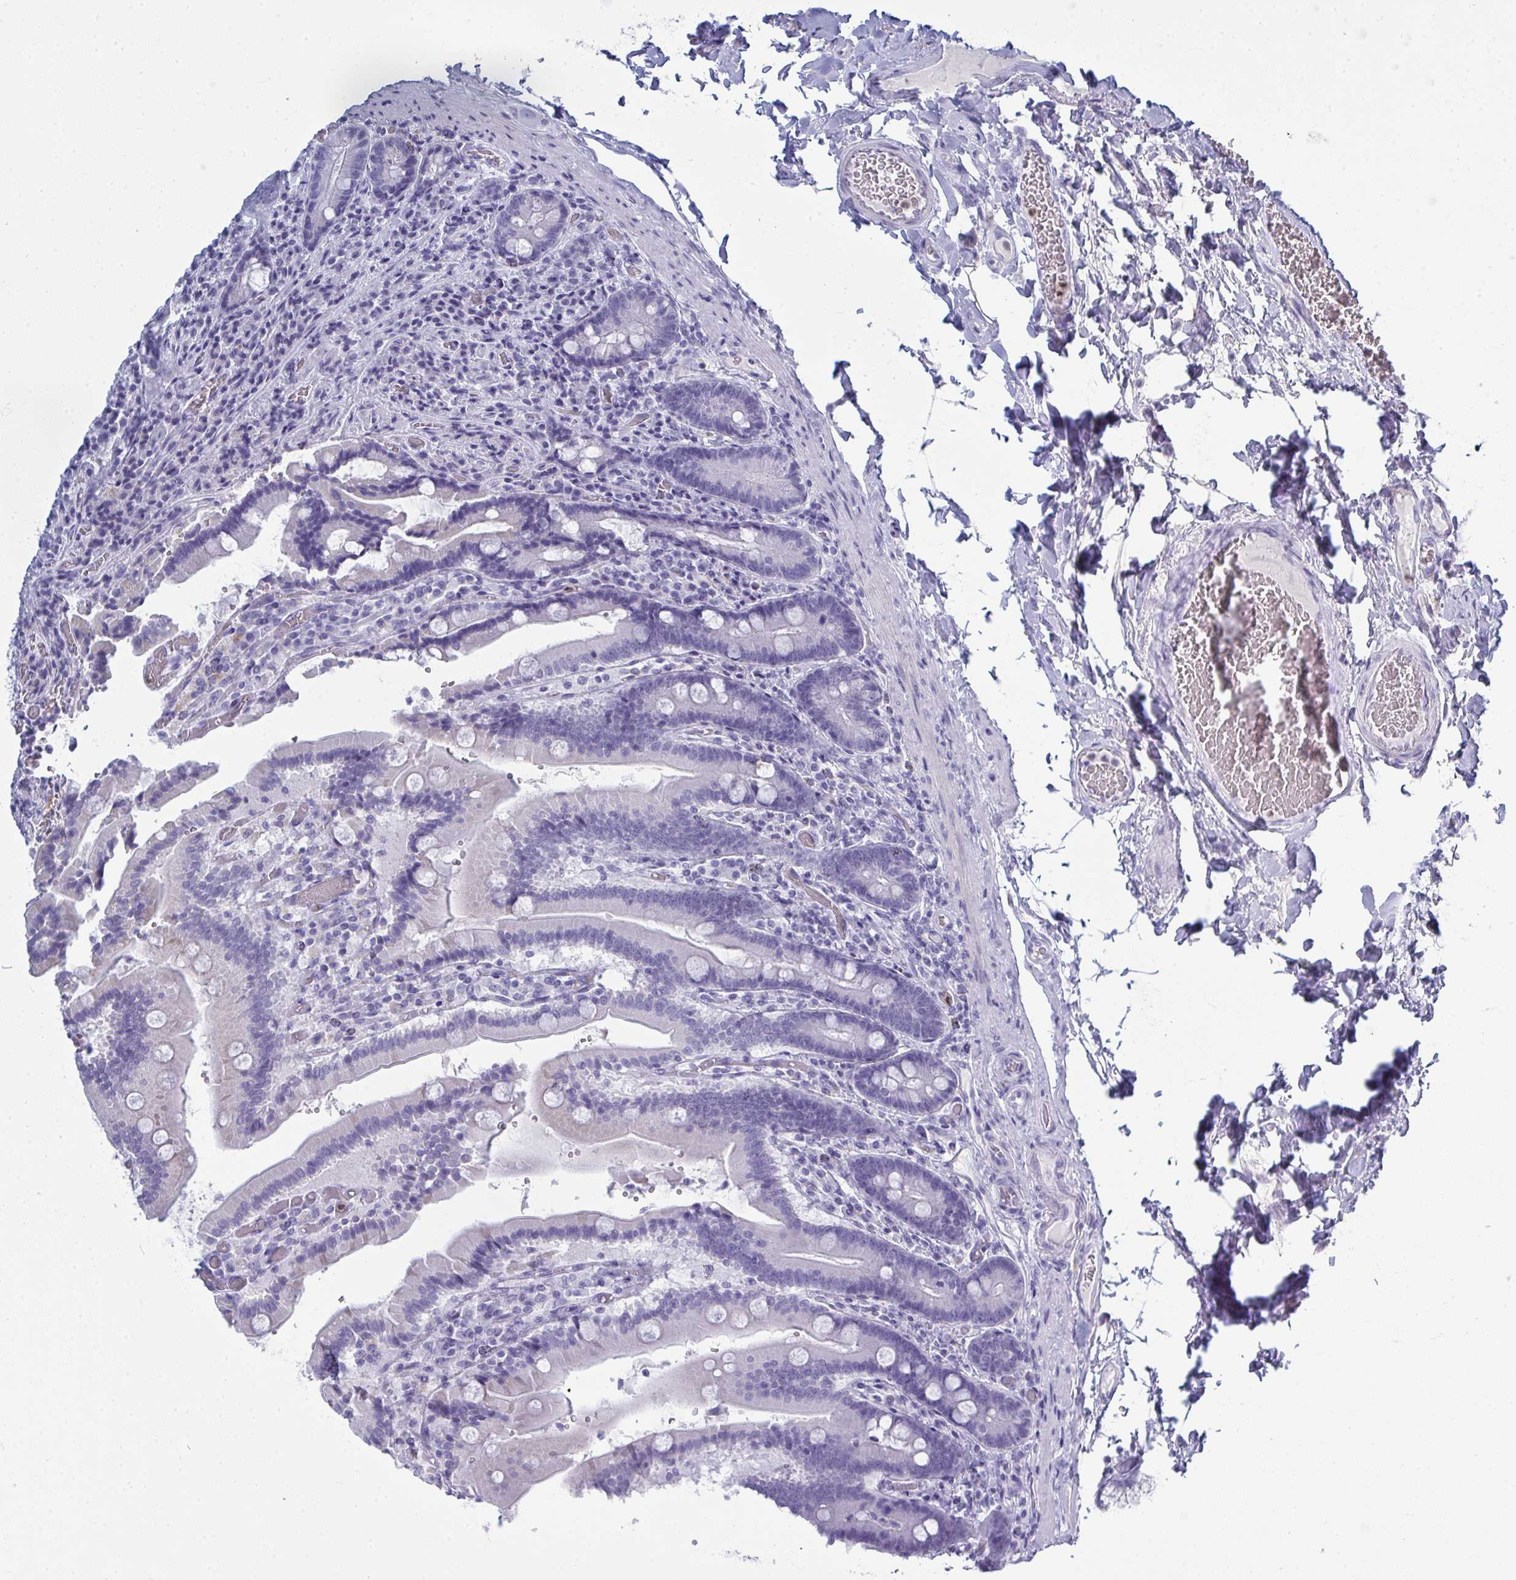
{"staining": {"intensity": "negative", "quantity": "none", "location": "none"}, "tissue": "duodenum", "cell_type": "Glandular cells", "image_type": "normal", "snomed": [{"axis": "morphology", "description": "Normal tissue, NOS"}, {"axis": "topography", "description": "Duodenum"}], "caption": "Glandular cells show no significant expression in normal duodenum. Nuclei are stained in blue.", "gene": "SERPINB10", "patient": {"sex": "female", "age": 62}}